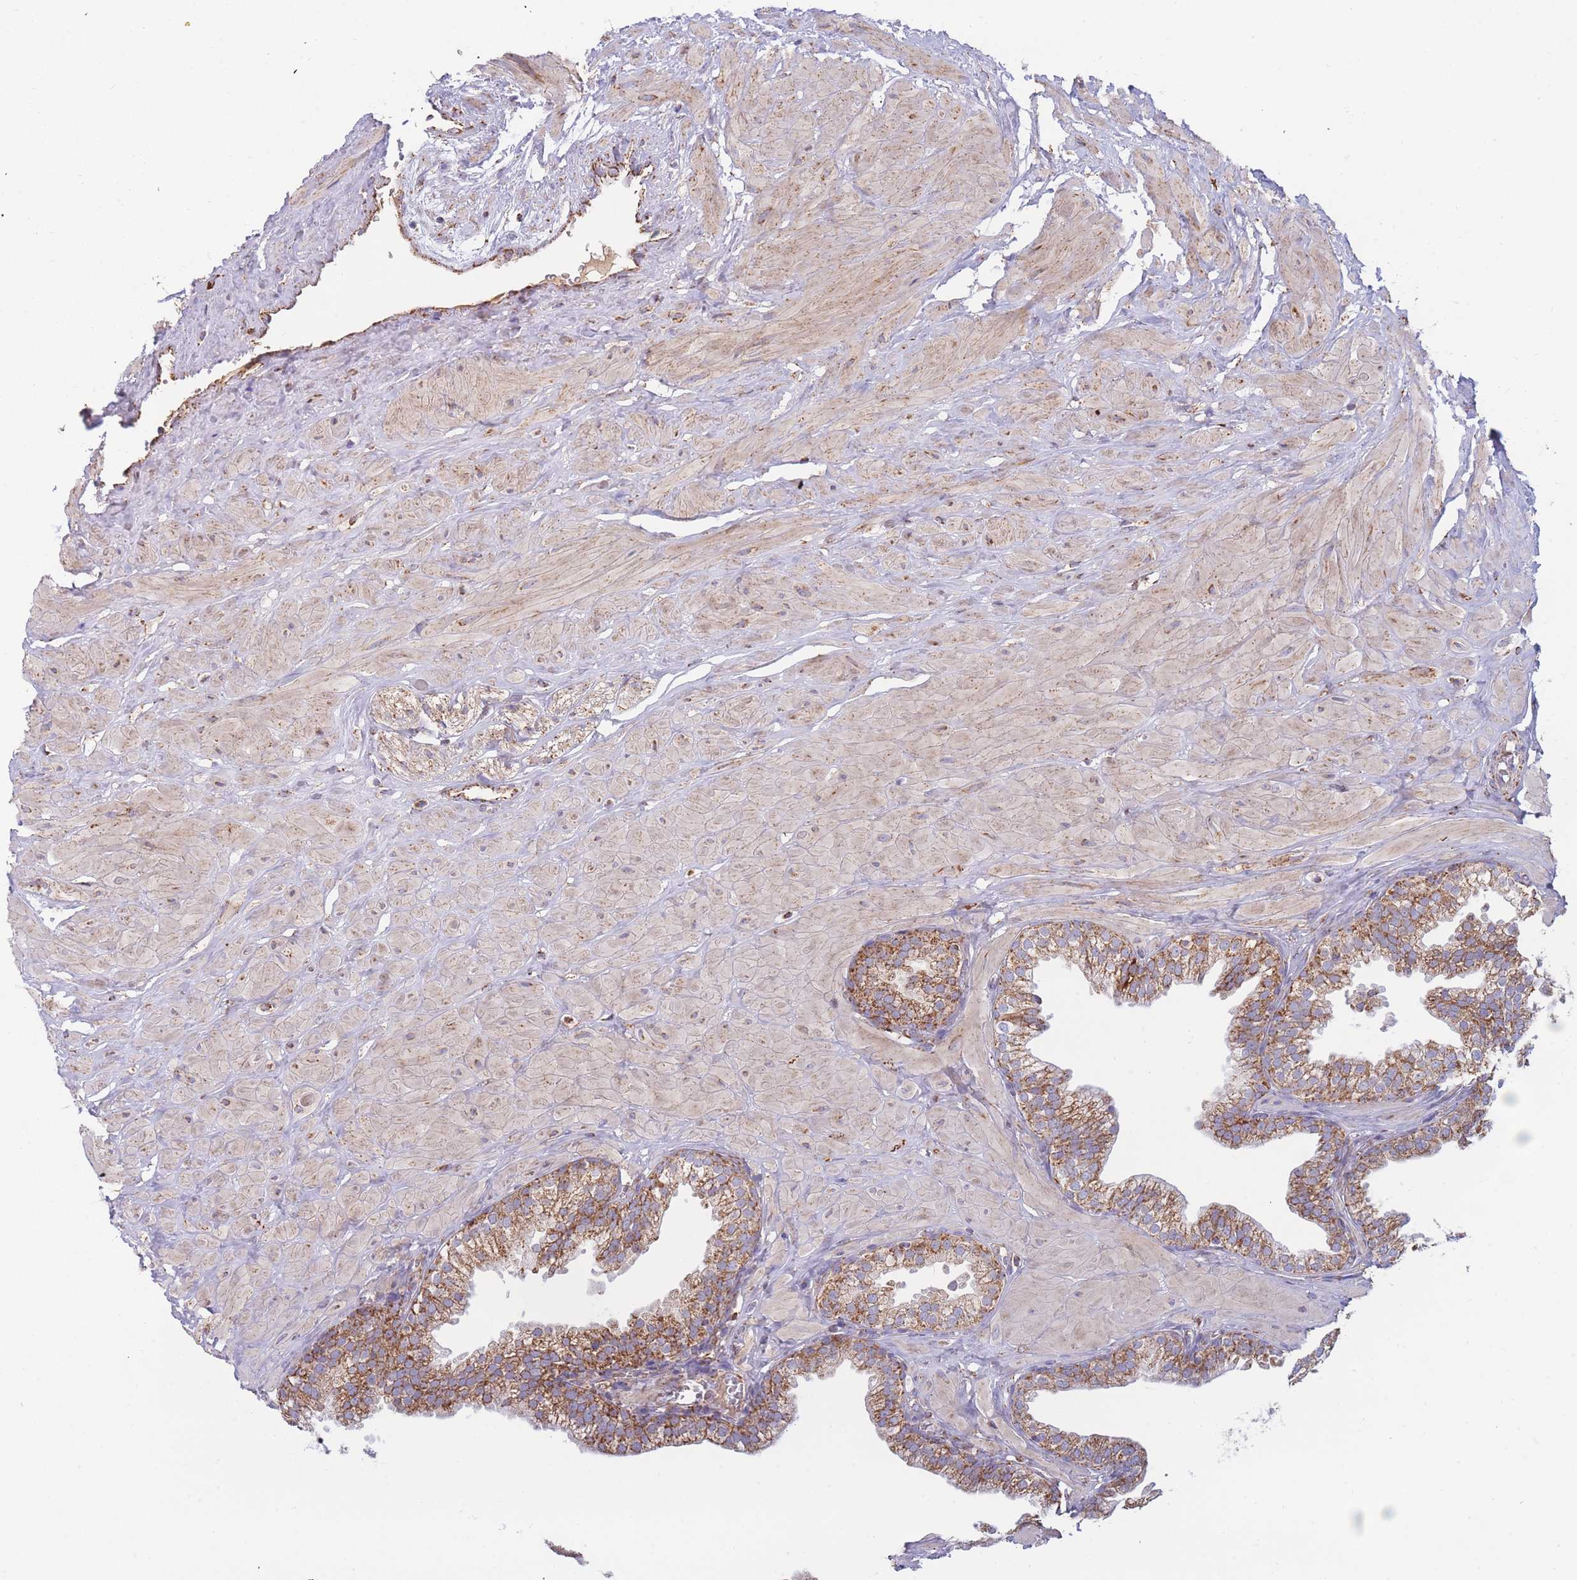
{"staining": {"intensity": "moderate", "quantity": ">75%", "location": "cytoplasmic/membranous"}, "tissue": "prostate", "cell_type": "Glandular cells", "image_type": "normal", "snomed": [{"axis": "morphology", "description": "Normal tissue, NOS"}, {"axis": "topography", "description": "Prostate"}, {"axis": "topography", "description": "Peripheral nerve tissue"}], "caption": "An immunohistochemistry photomicrograph of unremarkable tissue is shown. Protein staining in brown shows moderate cytoplasmic/membranous positivity in prostate within glandular cells.", "gene": "MRPL17", "patient": {"sex": "male", "age": 55}}